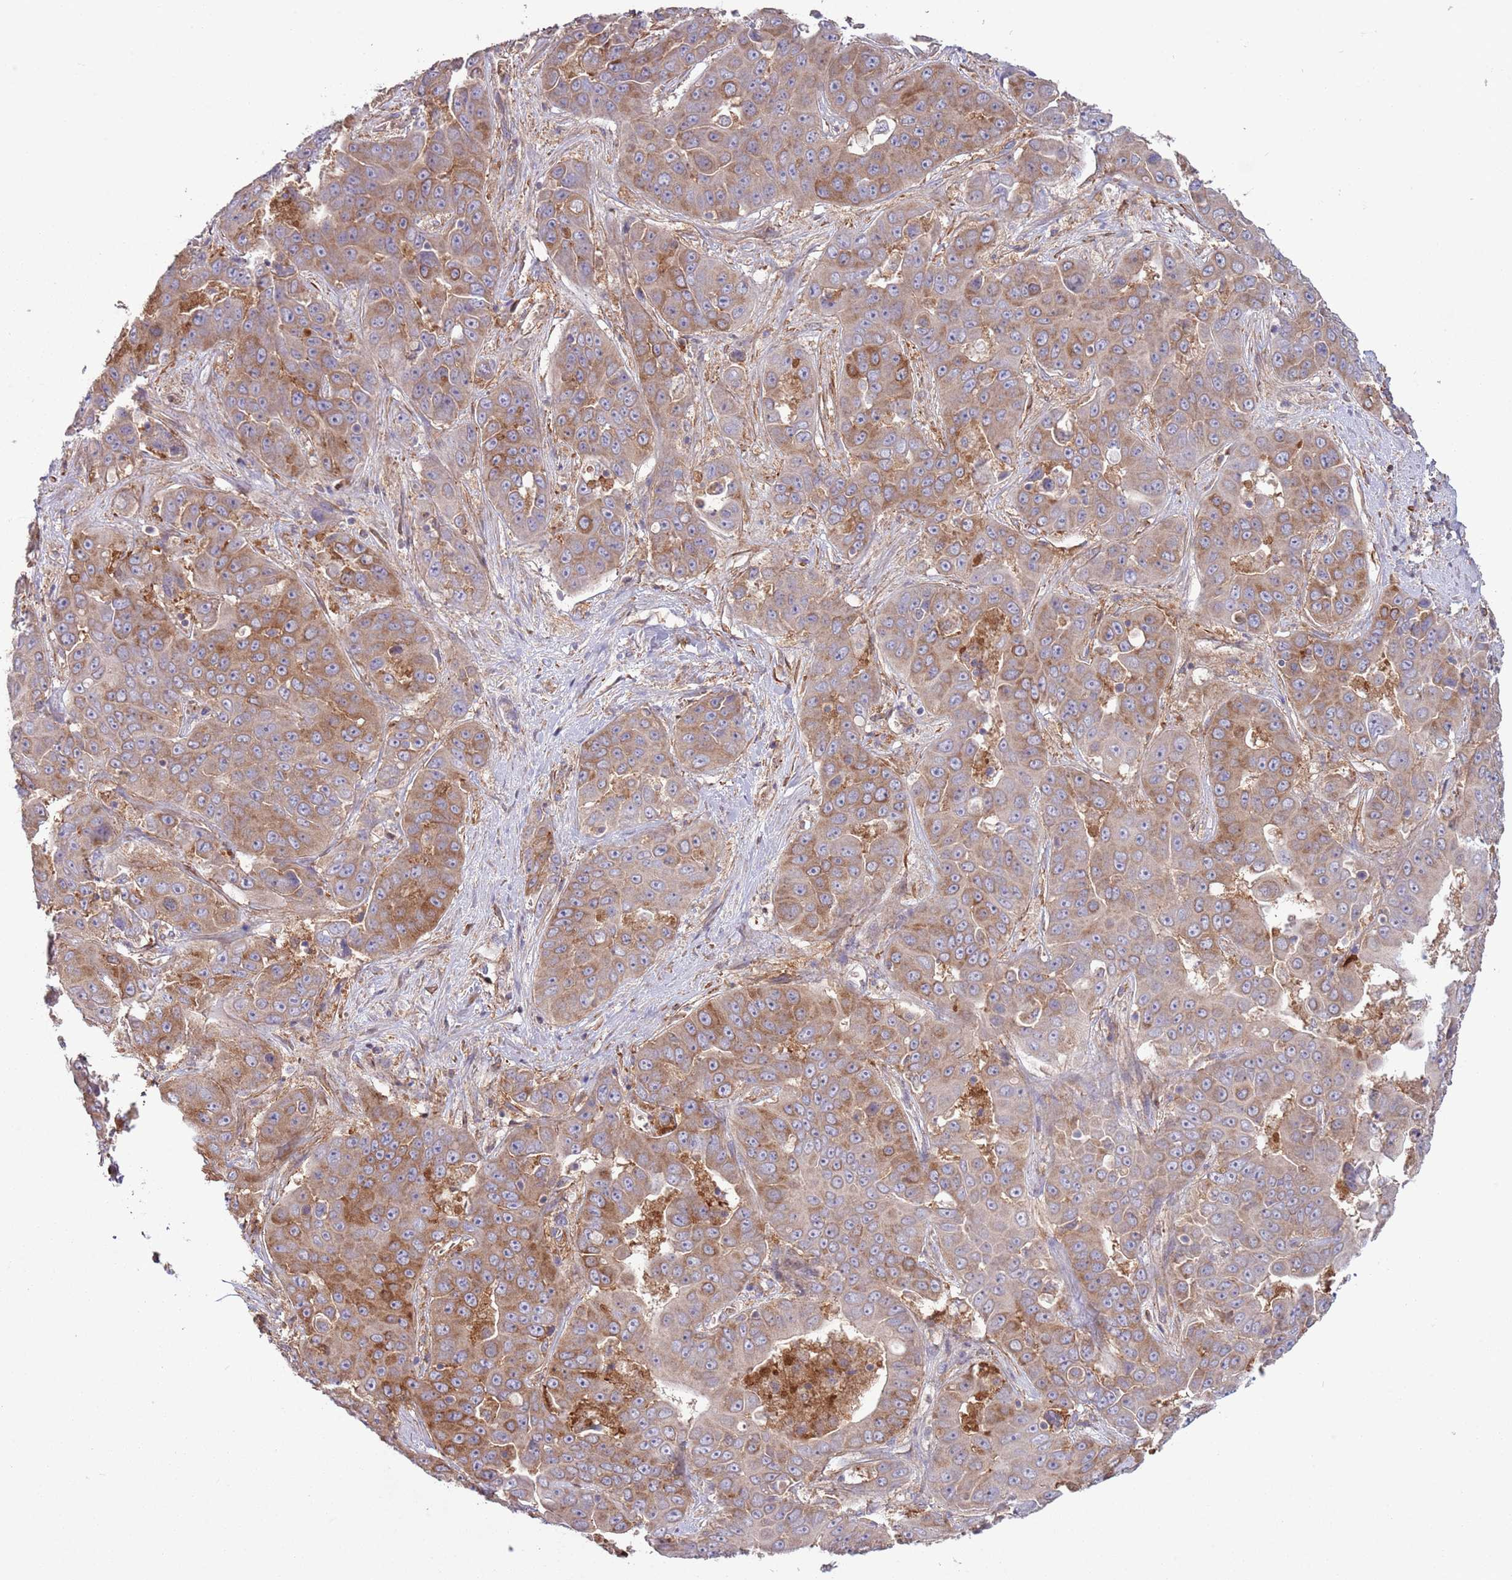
{"staining": {"intensity": "moderate", "quantity": "25%-75%", "location": "cytoplasmic/membranous"}, "tissue": "liver cancer", "cell_type": "Tumor cells", "image_type": "cancer", "snomed": [{"axis": "morphology", "description": "Cholangiocarcinoma"}, {"axis": "topography", "description": "Liver"}], "caption": "IHC of liver cancer (cholangiocarcinoma) reveals medium levels of moderate cytoplasmic/membranous expression in approximately 25%-75% of tumor cells.", "gene": "LPIN2", "patient": {"sex": "female", "age": 52}}